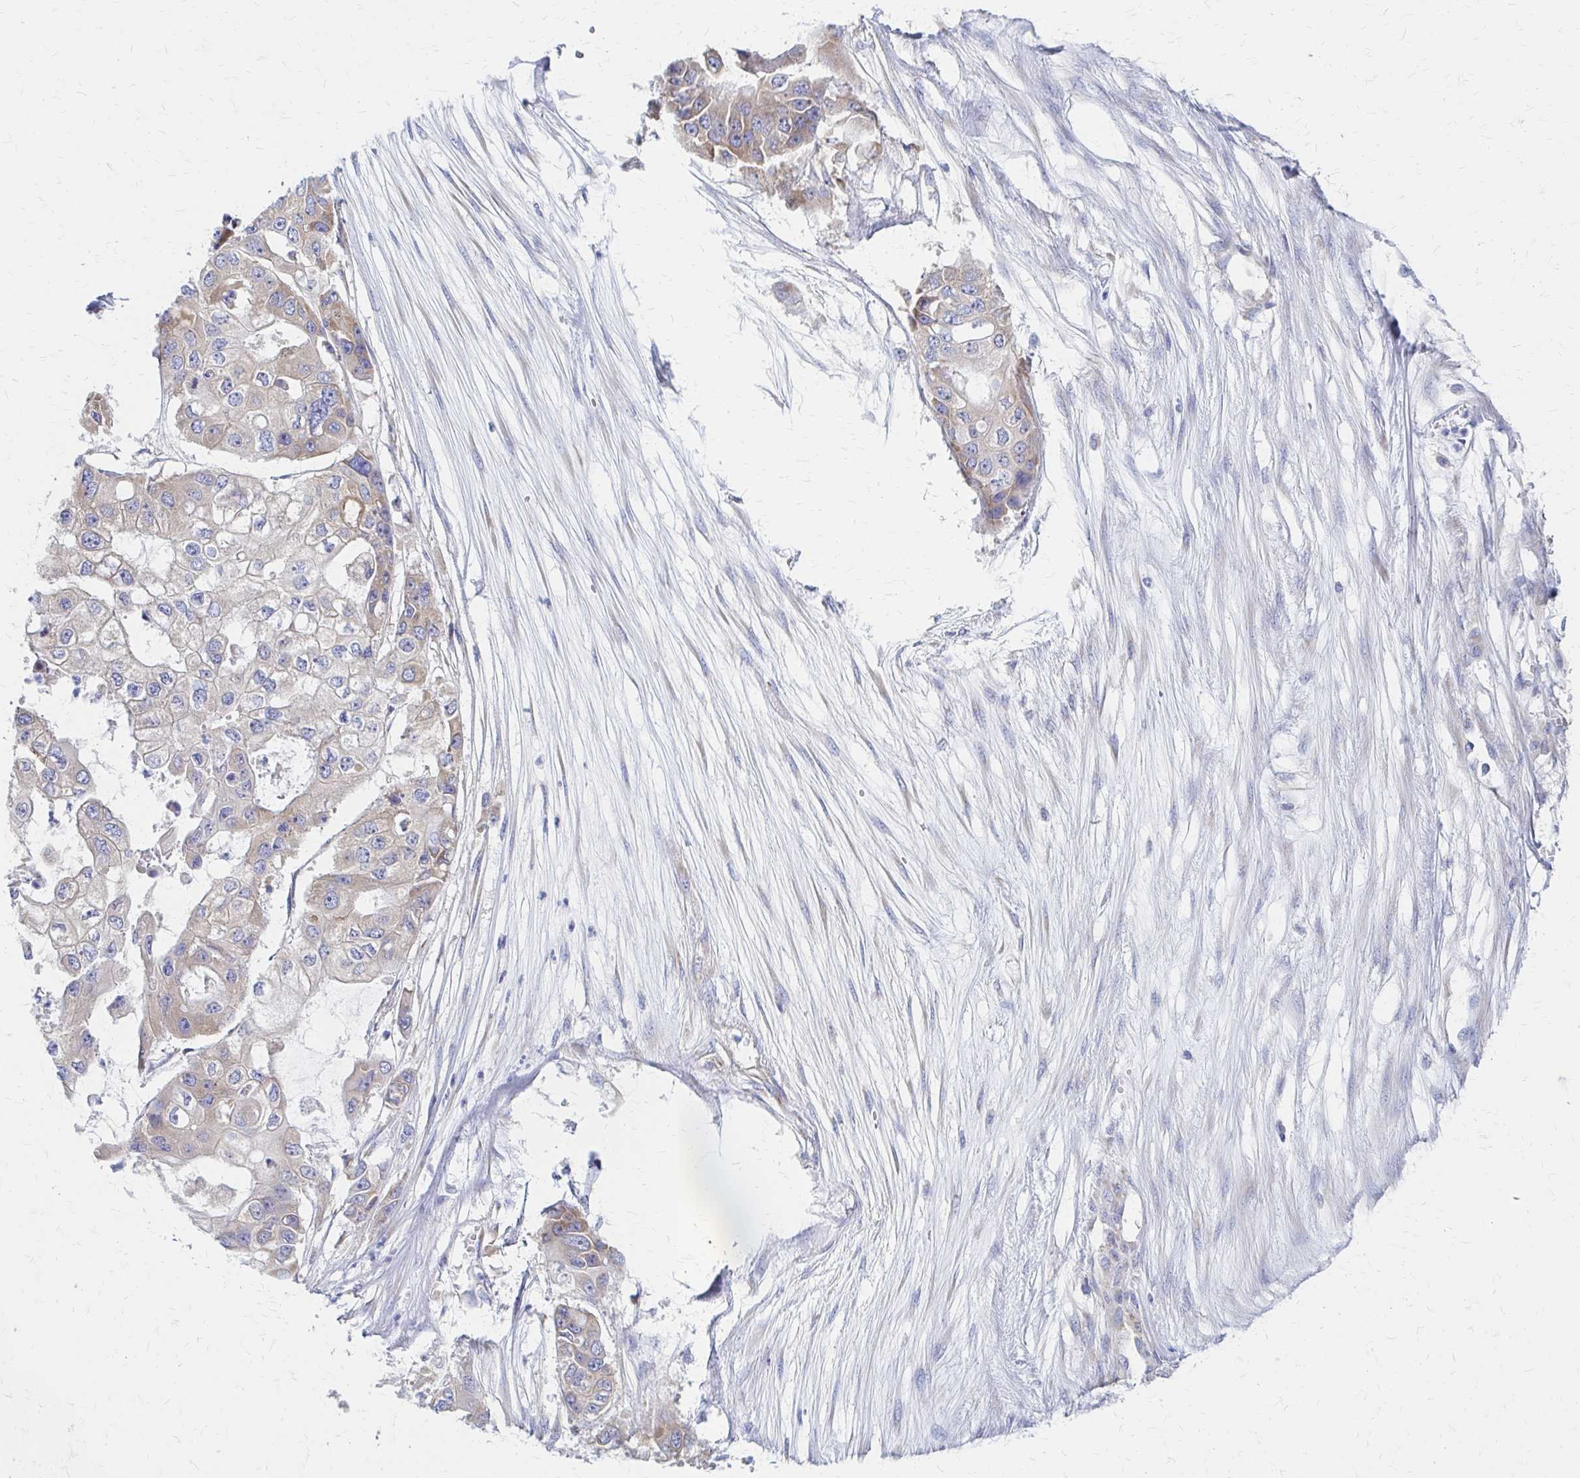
{"staining": {"intensity": "weak", "quantity": "25%-75%", "location": "cytoplasmic/membranous"}, "tissue": "ovarian cancer", "cell_type": "Tumor cells", "image_type": "cancer", "snomed": [{"axis": "morphology", "description": "Cystadenocarcinoma, serous, NOS"}, {"axis": "topography", "description": "Ovary"}], "caption": "High-magnification brightfield microscopy of ovarian cancer (serous cystadenocarcinoma) stained with DAB (brown) and counterstained with hematoxylin (blue). tumor cells exhibit weak cytoplasmic/membranous positivity is identified in approximately25%-75% of cells. The staining was performed using DAB (3,3'-diaminobenzidine), with brown indicating positive protein expression. Nuclei are stained blue with hematoxylin.", "gene": "RPL27A", "patient": {"sex": "female", "age": 56}}